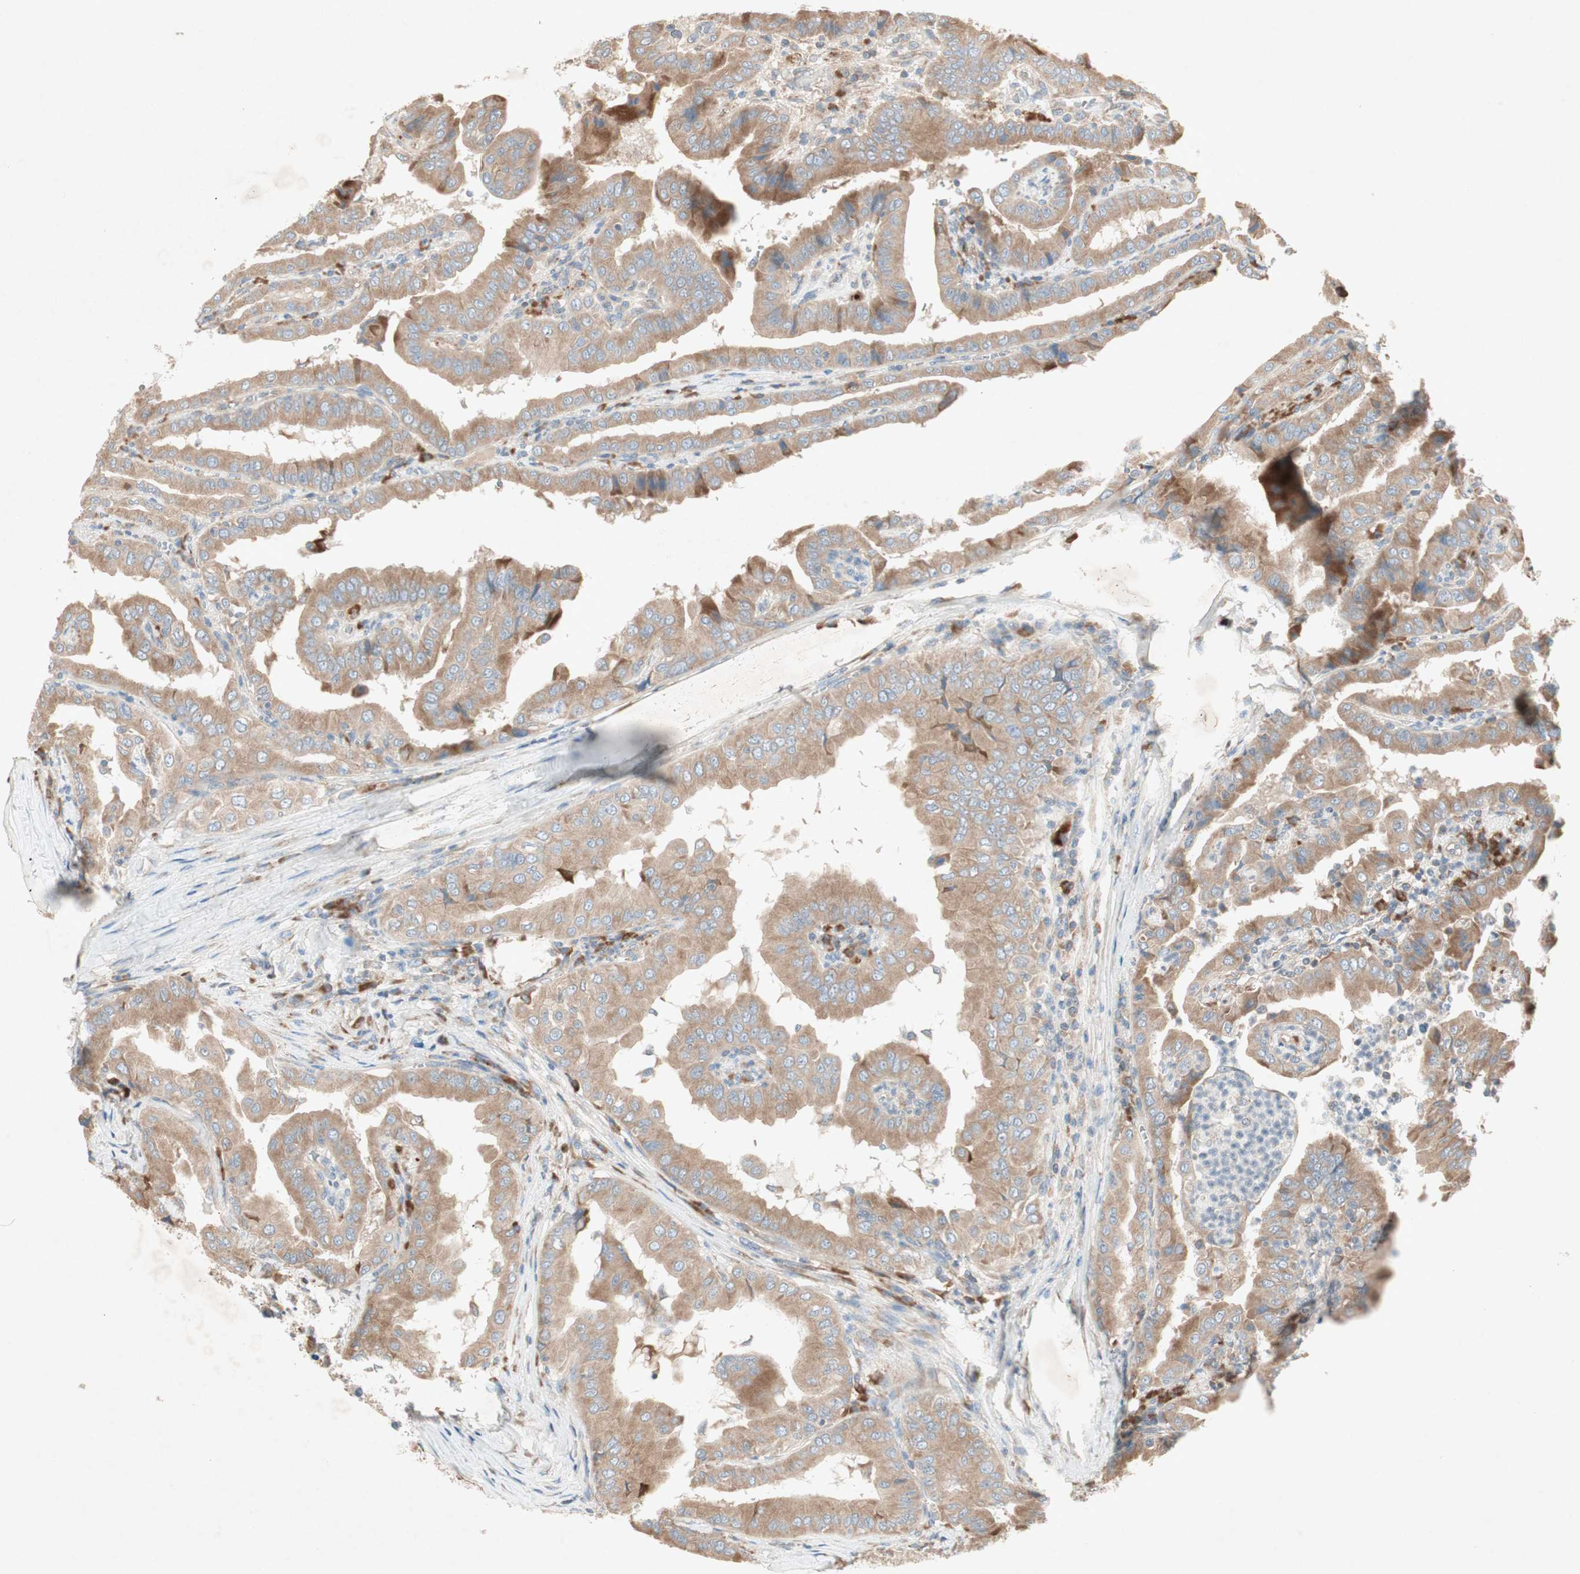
{"staining": {"intensity": "moderate", "quantity": ">75%", "location": "cytoplasmic/membranous"}, "tissue": "thyroid cancer", "cell_type": "Tumor cells", "image_type": "cancer", "snomed": [{"axis": "morphology", "description": "Papillary adenocarcinoma, NOS"}, {"axis": "topography", "description": "Thyroid gland"}], "caption": "DAB (3,3'-diaminobenzidine) immunohistochemical staining of papillary adenocarcinoma (thyroid) demonstrates moderate cytoplasmic/membranous protein staining in about >75% of tumor cells. (DAB (3,3'-diaminobenzidine) IHC, brown staining for protein, blue staining for nuclei).", "gene": "RPL23", "patient": {"sex": "male", "age": 33}}